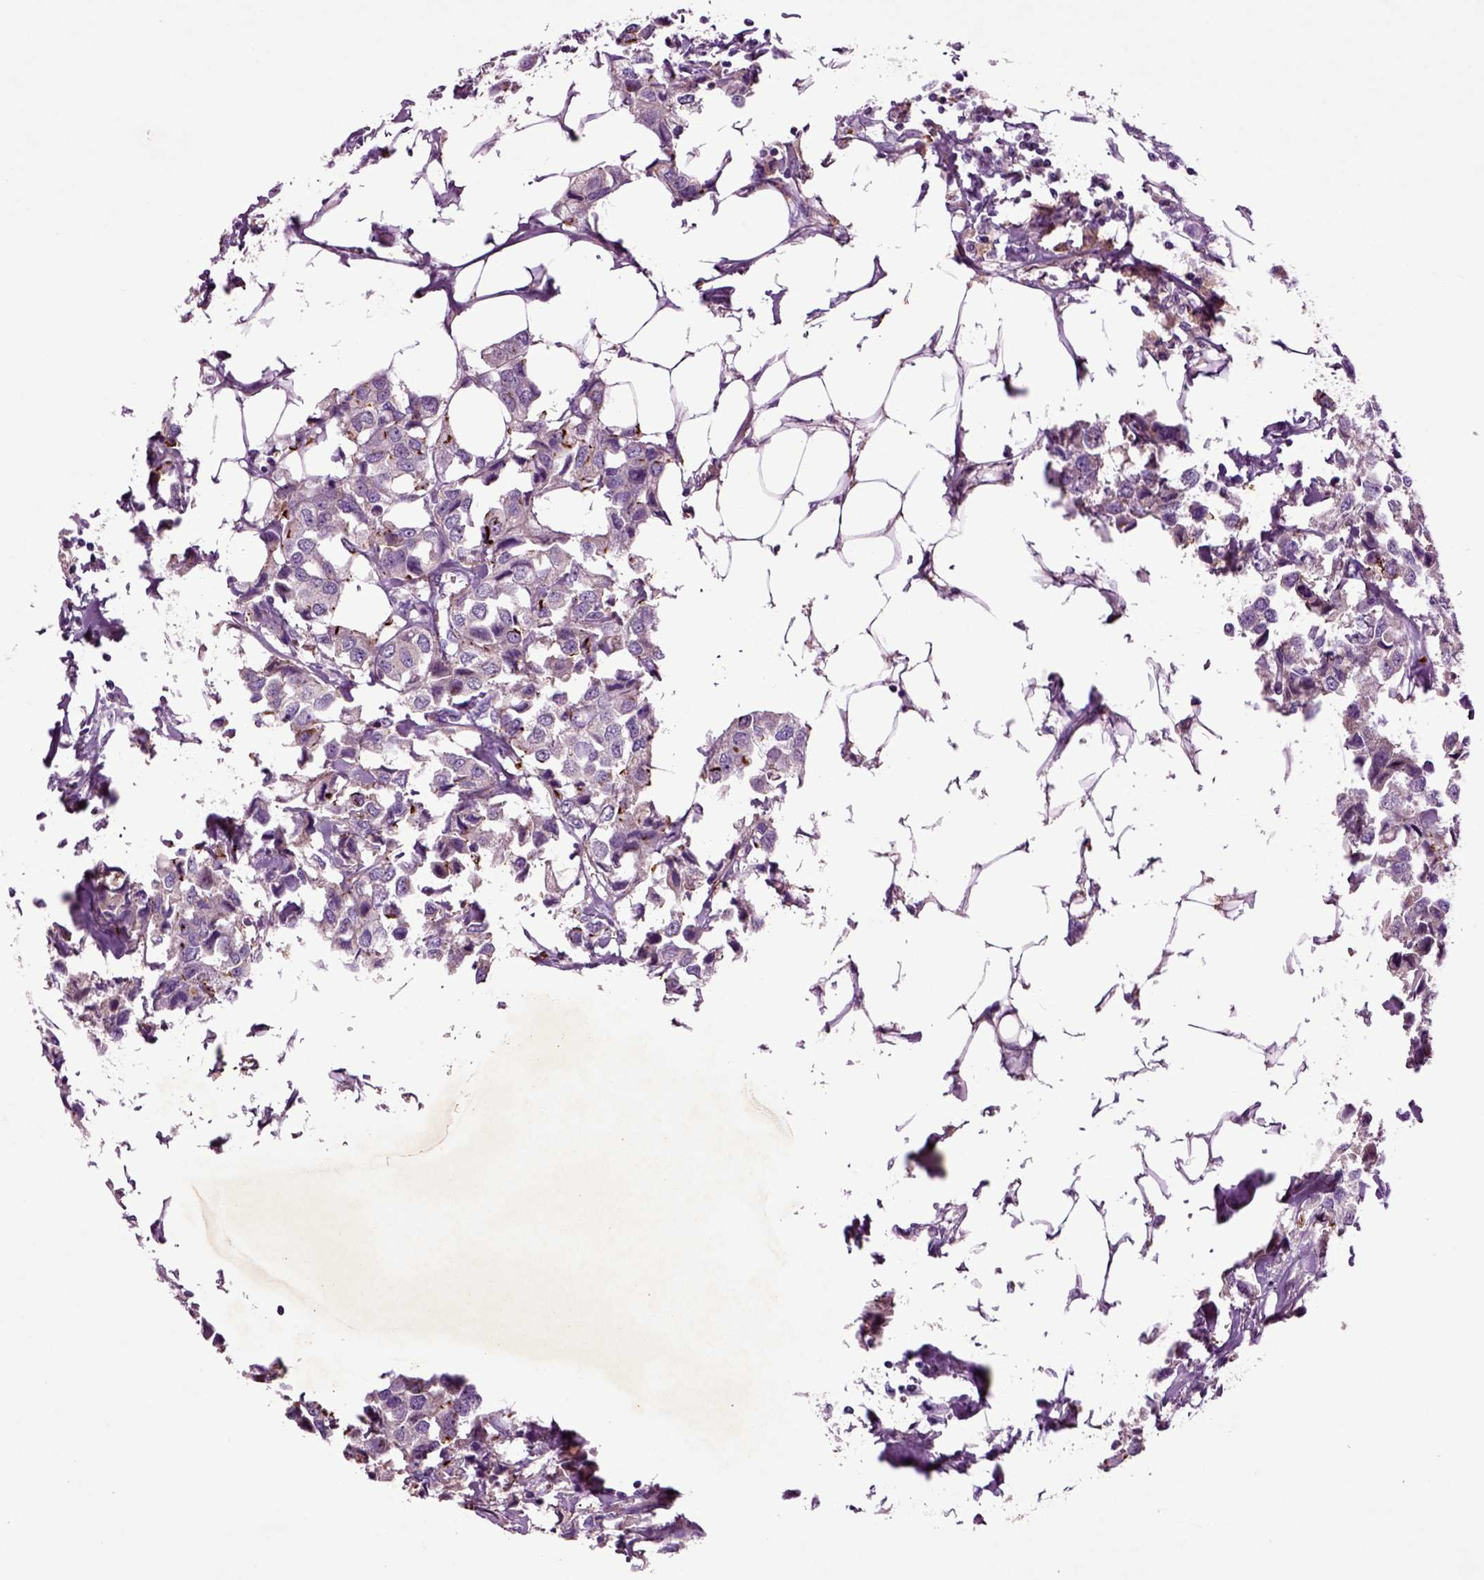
{"staining": {"intensity": "negative", "quantity": "none", "location": "none"}, "tissue": "breast cancer", "cell_type": "Tumor cells", "image_type": "cancer", "snomed": [{"axis": "morphology", "description": "Duct carcinoma"}, {"axis": "topography", "description": "Breast"}], "caption": "IHC micrograph of human breast intraductal carcinoma stained for a protein (brown), which demonstrates no expression in tumor cells.", "gene": "SPON1", "patient": {"sex": "female", "age": 80}}